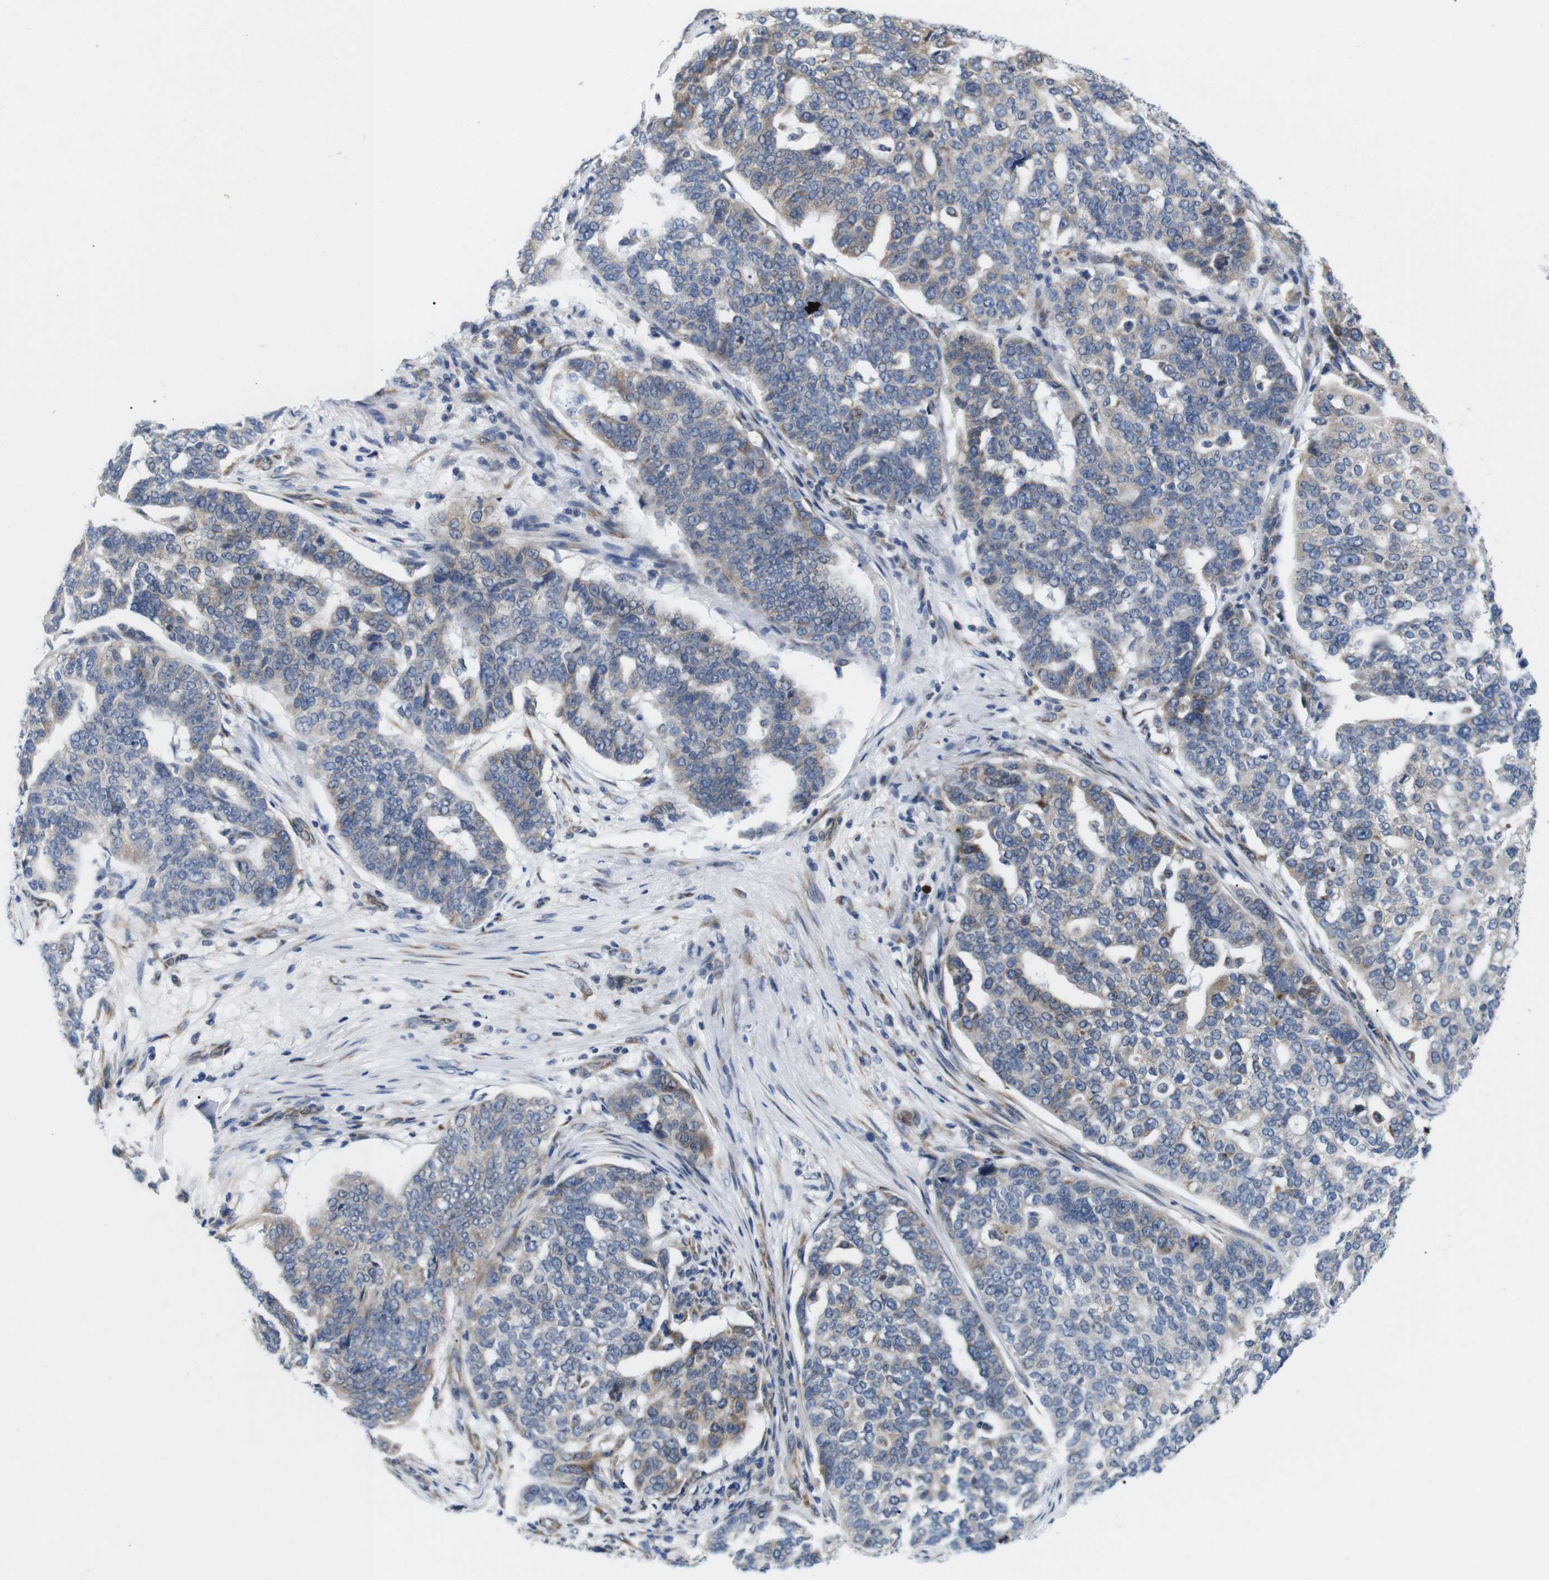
{"staining": {"intensity": "moderate", "quantity": "25%-75%", "location": "cytoplasmic/membranous"}, "tissue": "ovarian cancer", "cell_type": "Tumor cells", "image_type": "cancer", "snomed": [{"axis": "morphology", "description": "Cystadenocarcinoma, serous, NOS"}, {"axis": "topography", "description": "Ovary"}], "caption": "Brown immunohistochemical staining in human serous cystadenocarcinoma (ovarian) reveals moderate cytoplasmic/membranous expression in approximately 25%-75% of tumor cells. The staining was performed using DAB (3,3'-diaminobenzidine) to visualize the protein expression in brown, while the nuclei were stained in blue with hematoxylin (Magnification: 20x).", "gene": "HACD3", "patient": {"sex": "female", "age": 59}}